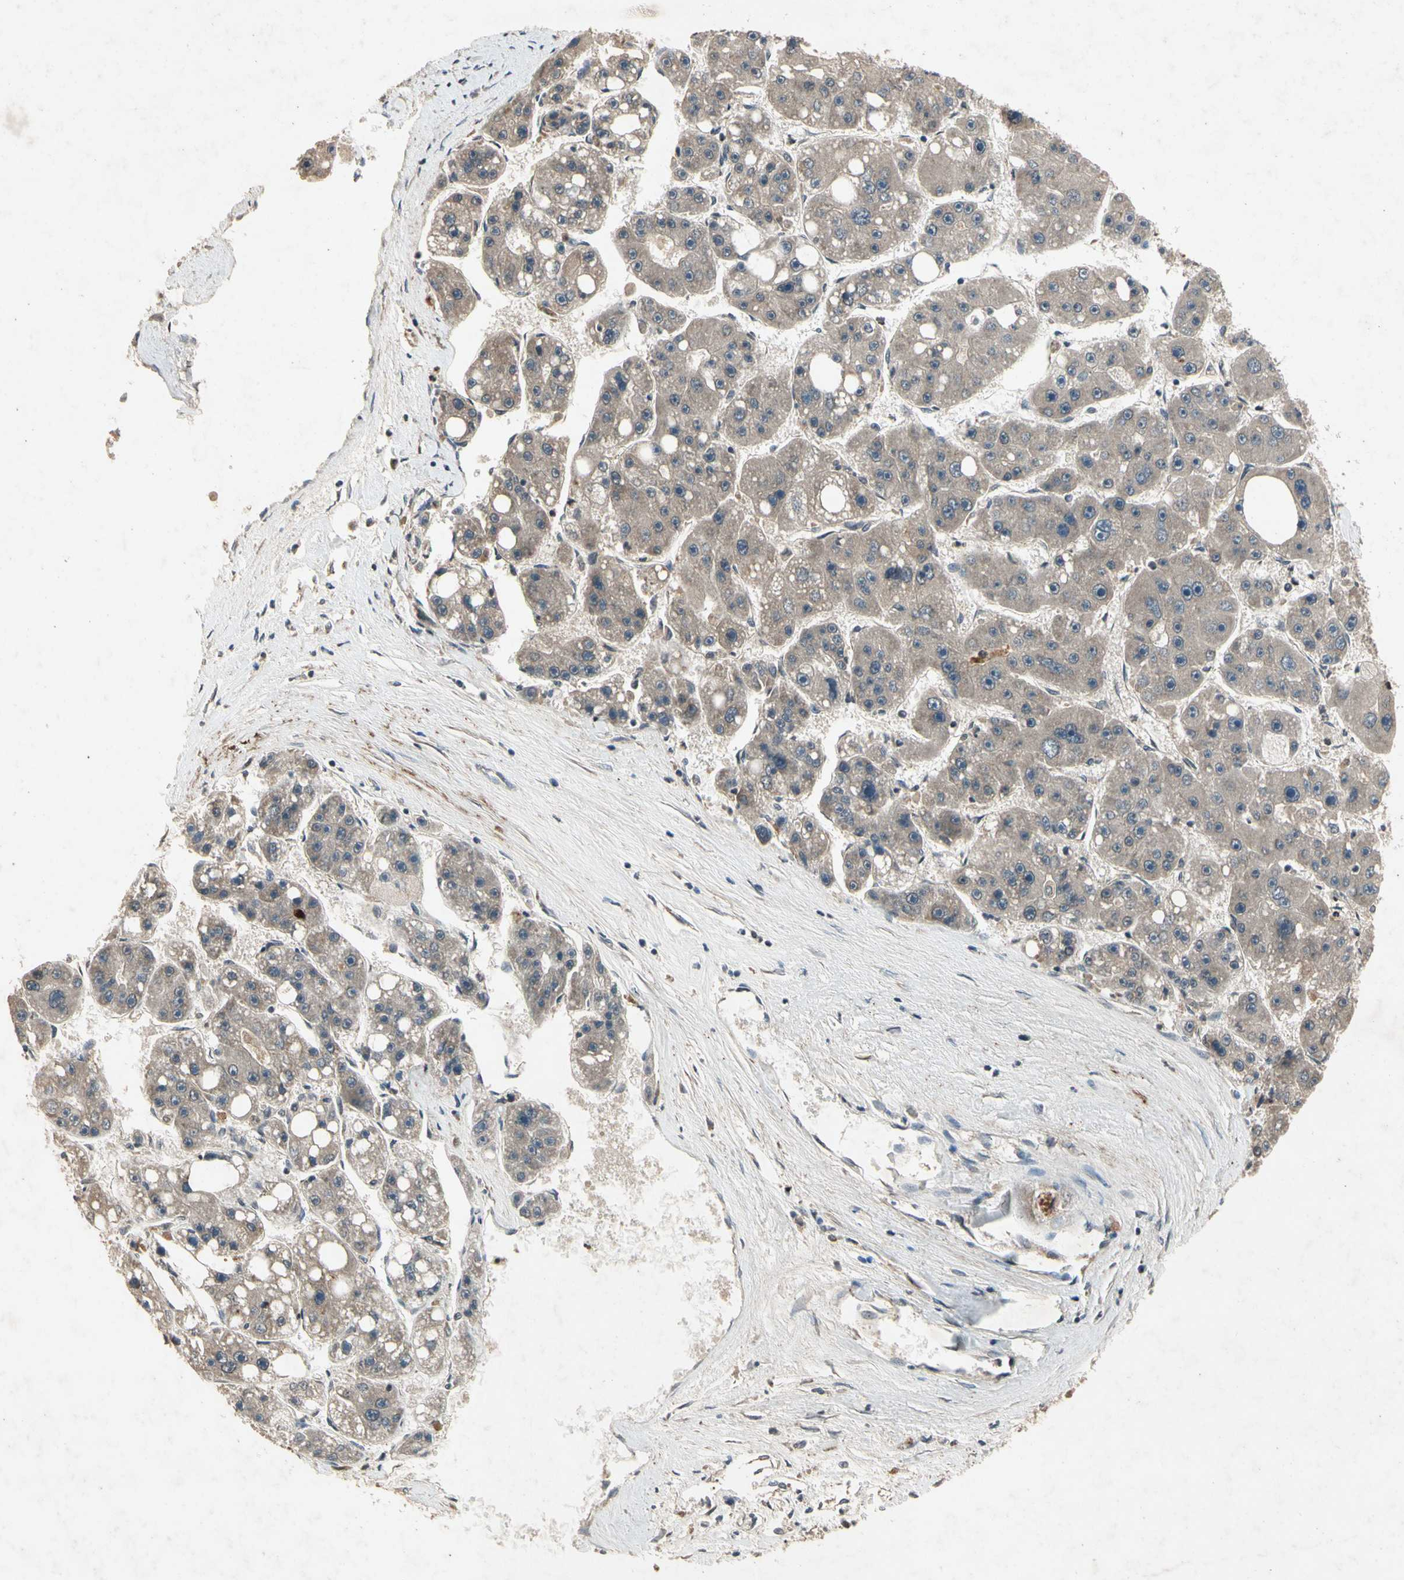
{"staining": {"intensity": "weak", "quantity": ">75%", "location": "cytoplasmic/membranous"}, "tissue": "liver cancer", "cell_type": "Tumor cells", "image_type": "cancer", "snomed": [{"axis": "morphology", "description": "Carcinoma, Hepatocellular, NOS"}, {"axis": "topography", "description": "Liver"}], "caption": "A photomicrograph showing weak cytoplasmic/membranous staining in about >75% of tumor cells in liver cancer, as visualized by brown immunohistochemical staining.", "gene": "DPY19L3", "patient": {"sex": "female", "age": 61}}